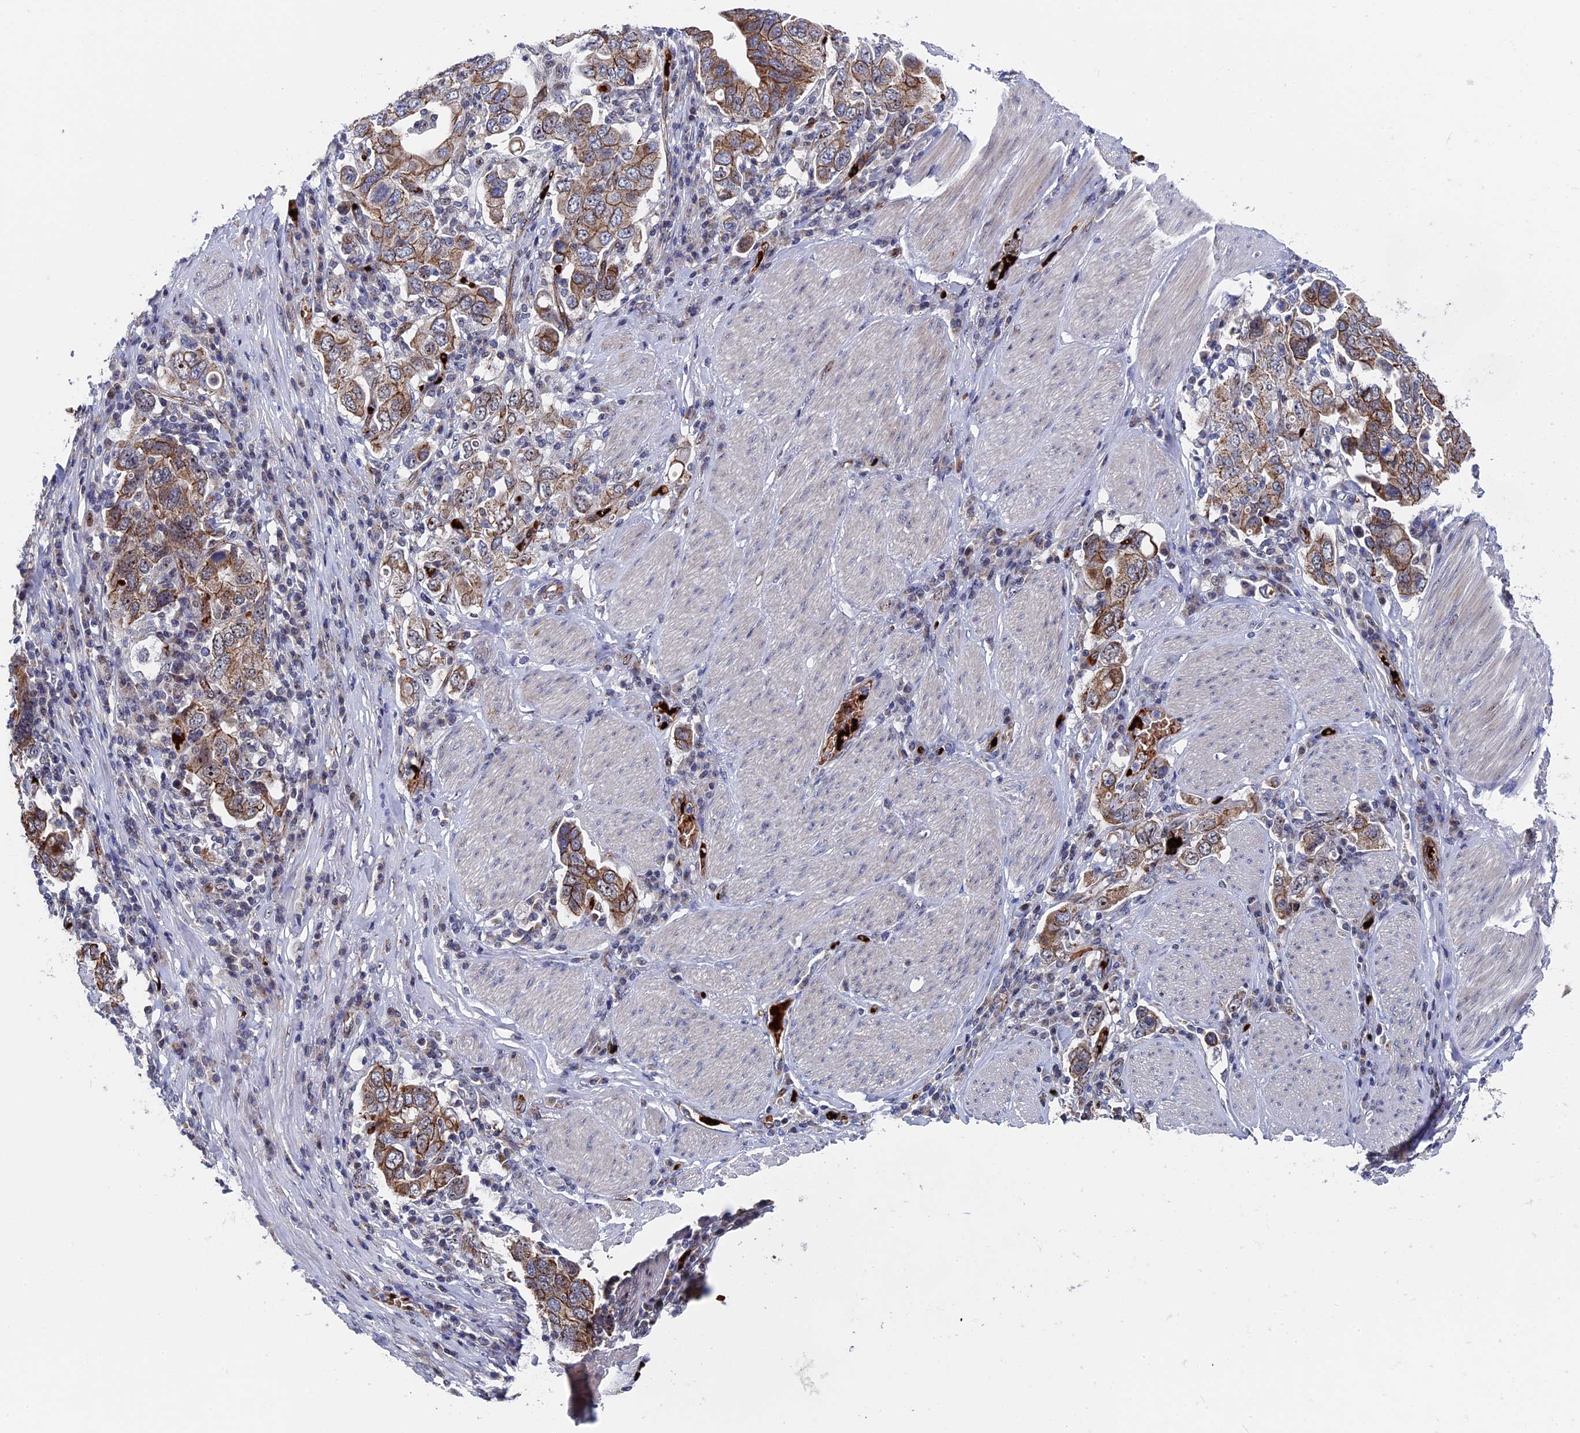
{"staining": {"intensity": "moderate", "quantity": ">75%", "location": "cytoplasmic/membranous"}, "tissue": "stomach cancer", "cell_type": "Tumor cells", "image_type": "cancer", "snomed": [{"axis": "morphology", "description": "Adenocarcinoma, NOS"}, {"axis": "topography", "description": "Stomach, upper"}], "caption": "The histopathology image shows a brown stain indicating the presence of a protein in the cytoplasmic/membranous of tumor cells in stomach cancer (adenocarcinoma).", "gene": "EXOSC9", "patient": {"sex": "male", "age": 62}}